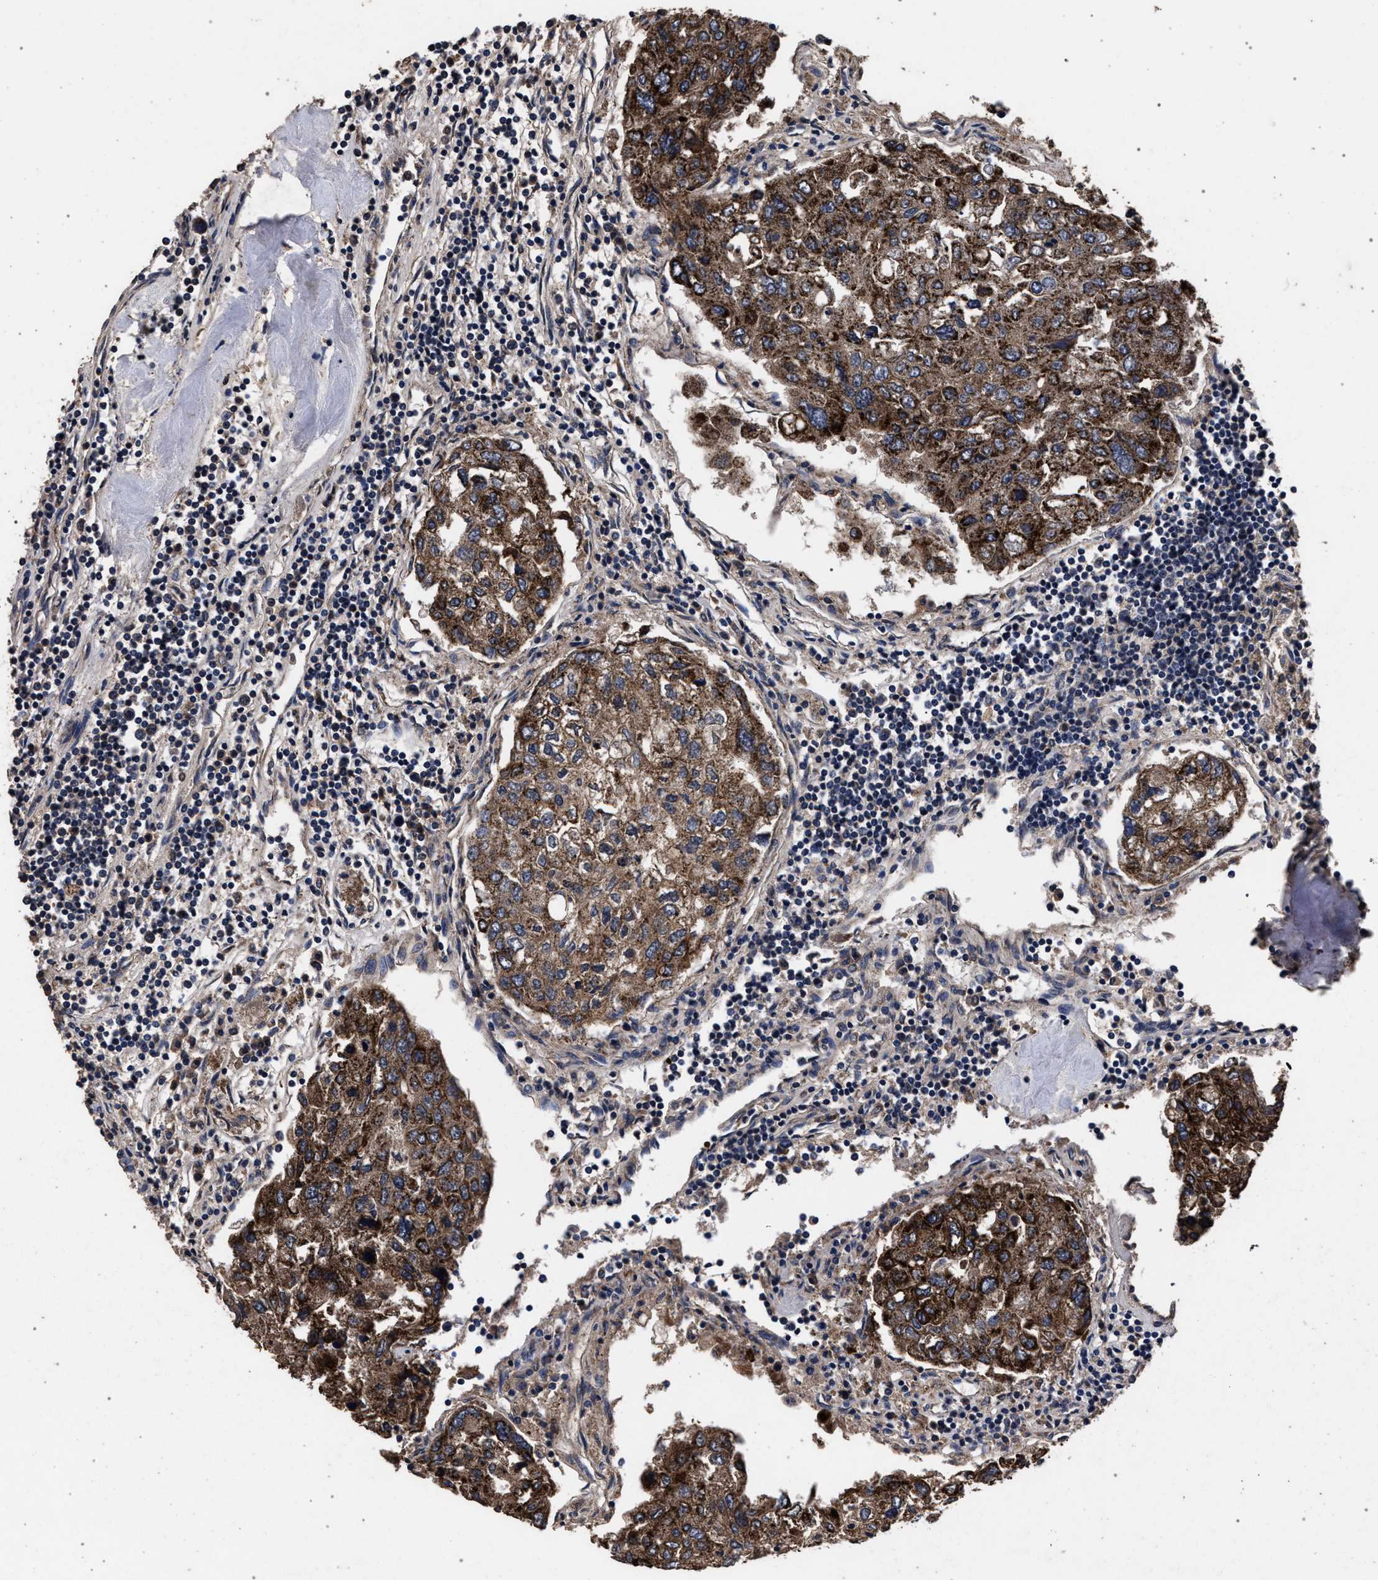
{"staining": {"intensity": "strong", "quantity": ">75%", "location": "cytoplasmic/membranous"}, "tissue": "urothelial cancer", "cell_type": "Tumor cells", "image_type": "cancer", "snomed": [{"axis": "morphology", "description": "Urothelial carcinoma, High grade"}, {"axis": "topography", "description": "Lymph node"}, {"axis": "topography", "description": "Urinary bladder"}], "caption": "Protein analysis of high-grade urothelial carcinoma tissue reveals strong cytoplasmic/membranous expression in approximately >75% of tumor cells.", "gene": "ACOX1", "patient": {"sex": "male", "age": 51}}